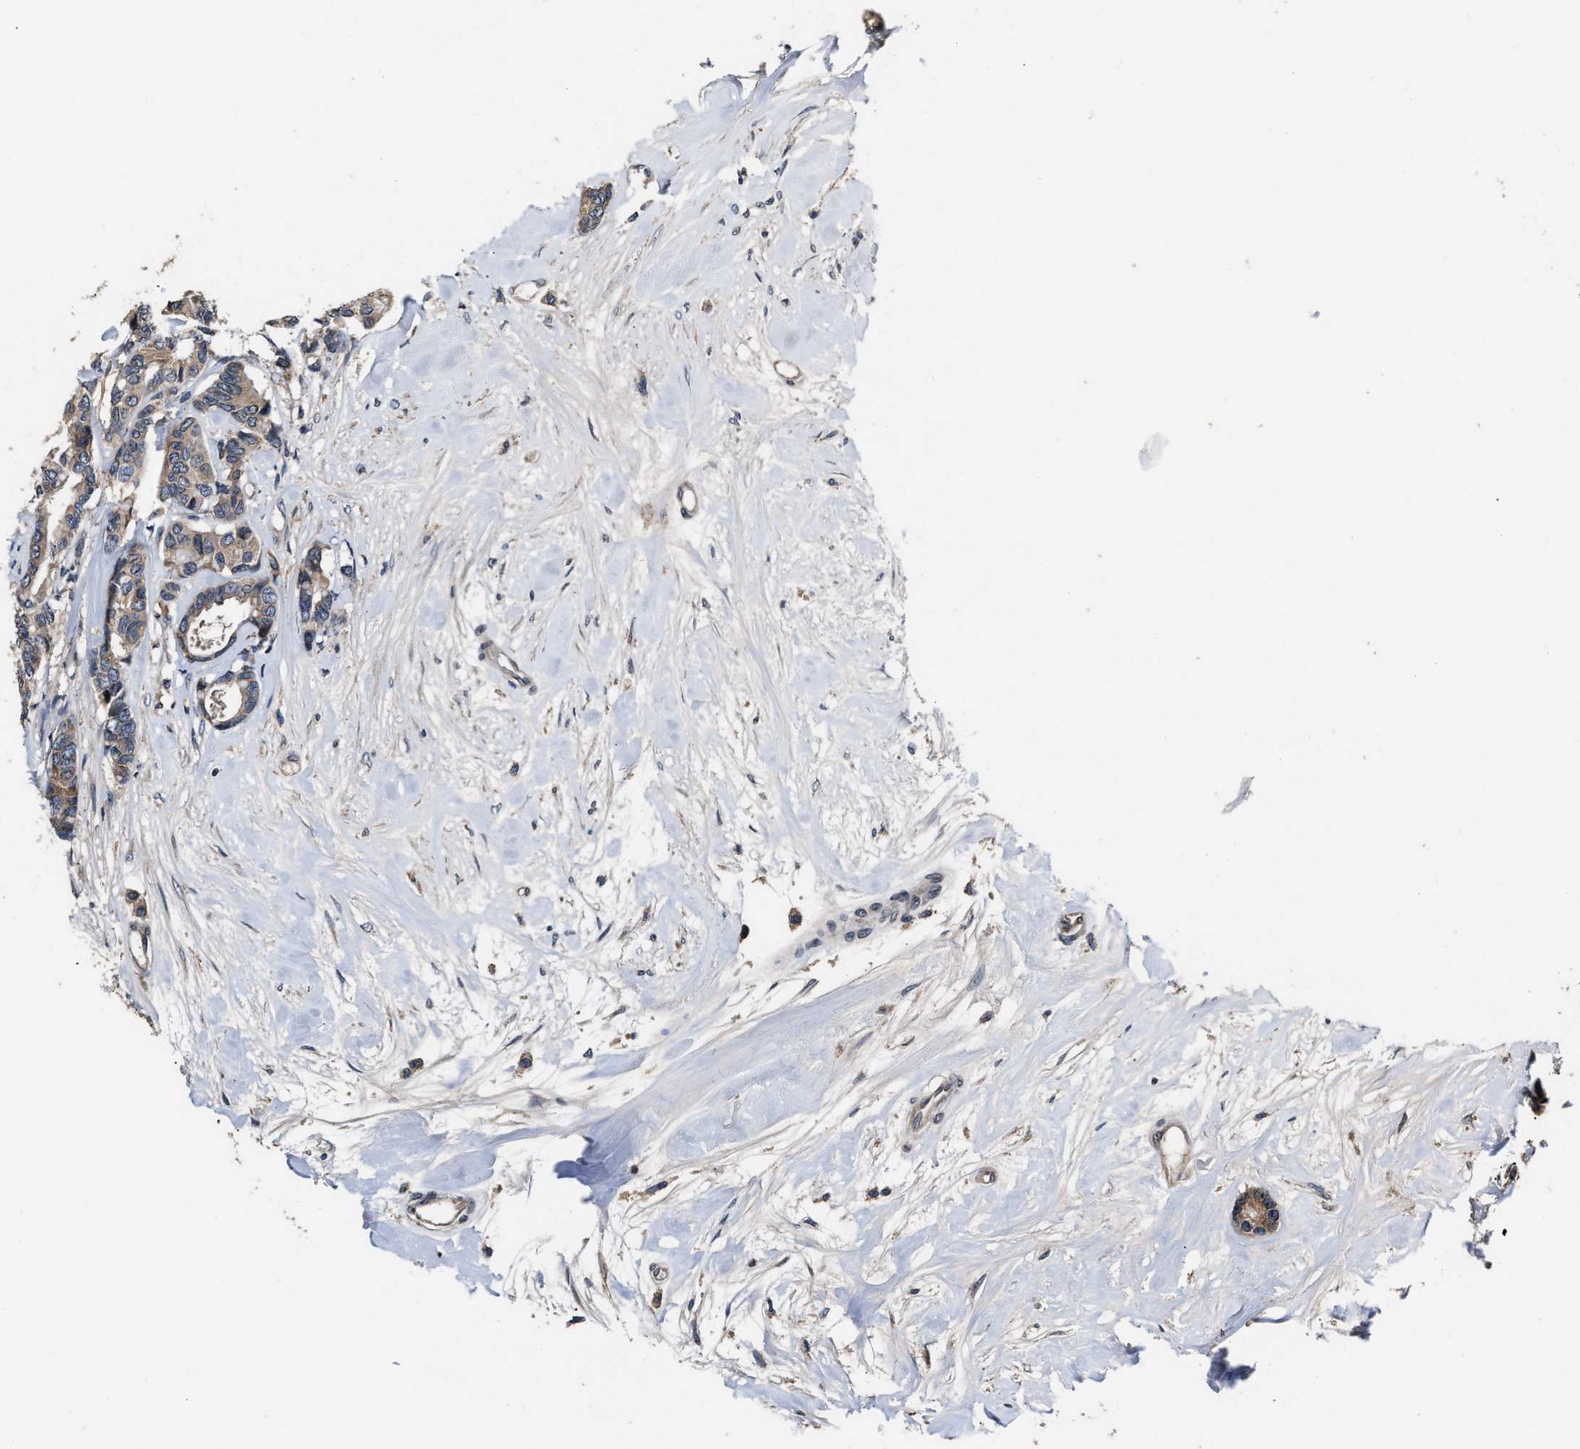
{"staining": {"intensity": "moderate", "quantity": ">75%", "location": "cytoplasmic/membranous"}, "tissue": "breast cancer", "cell_type": "Tumor cells", "image_type": "cancer", "snomed": [{"axis": "morphology", "description": "Duct carcinoma"}, {"axis": "topography", "description": "Breast"}], "caption": "Protein expression by immunohistochemistry exhibits moderate cytoplasmic/membranous staining in about >75% of tumor cells in intraductal carcinoma (breast).", "gene": "TNRC18", "patient": {"sex": "female", "age": 87}}